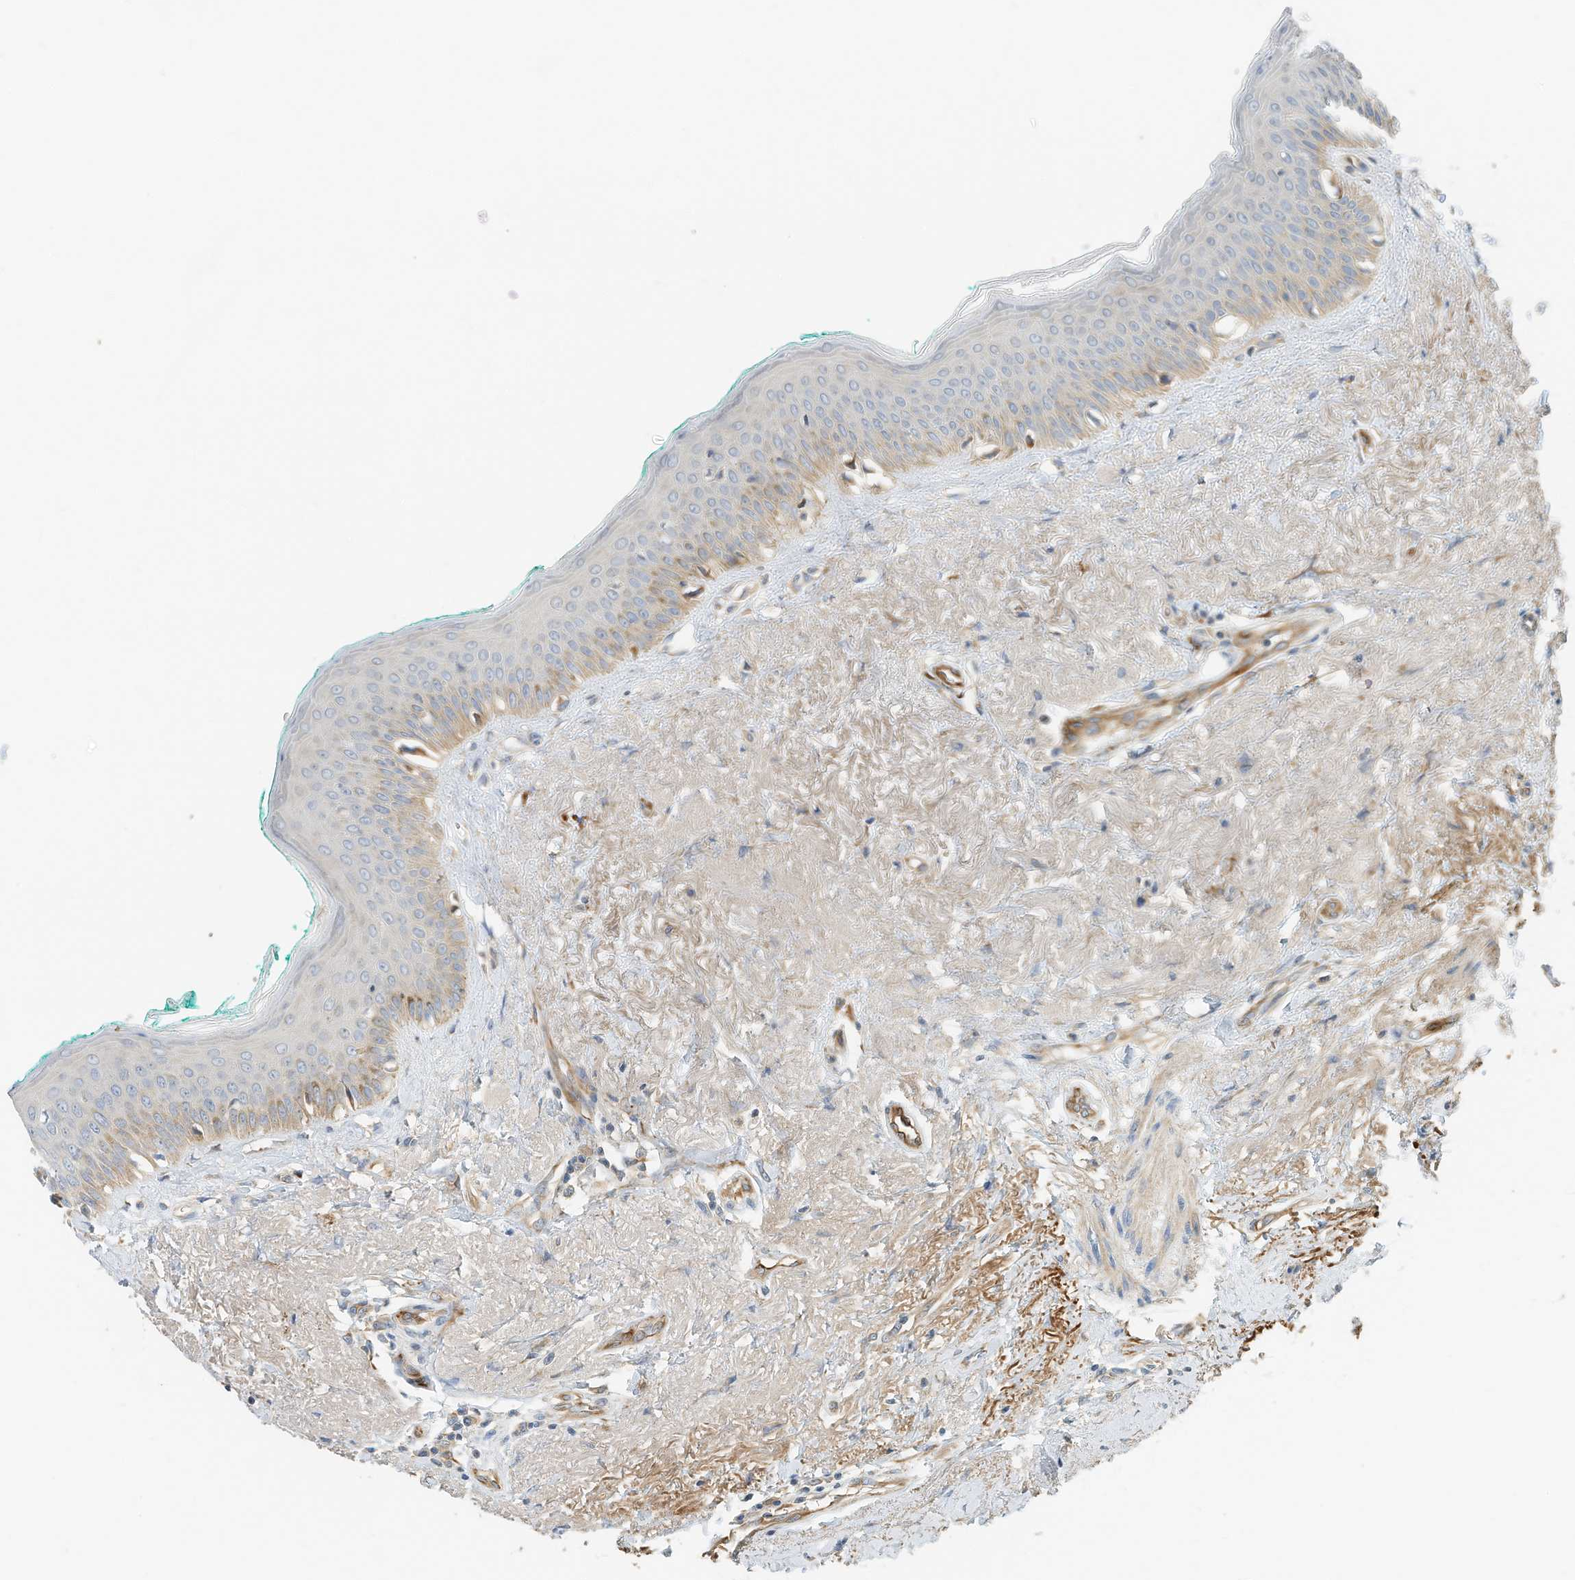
{"staining": {"intensity": "moderate", "quantity": "25%-75%", "location": "cytoplasmic/membranous"}, "tissue": "oral mucosa", "cell_type": "Squamous epithelial cells", "image_type": "normal", "snomed": [{"axis": "morphology", "description": "Normal tissue, NOS"}, {"axis": "topography", "description": "Oral tissue"}], "caption": "Human oral mucosa stained for a protein (brown) shows moderate cytoplasmic/membranous positive expression in about 25%-75% of squamous epithelial cells.", "gene": "CPAMD8", "patient": {"sex": "female", "age": 70}}